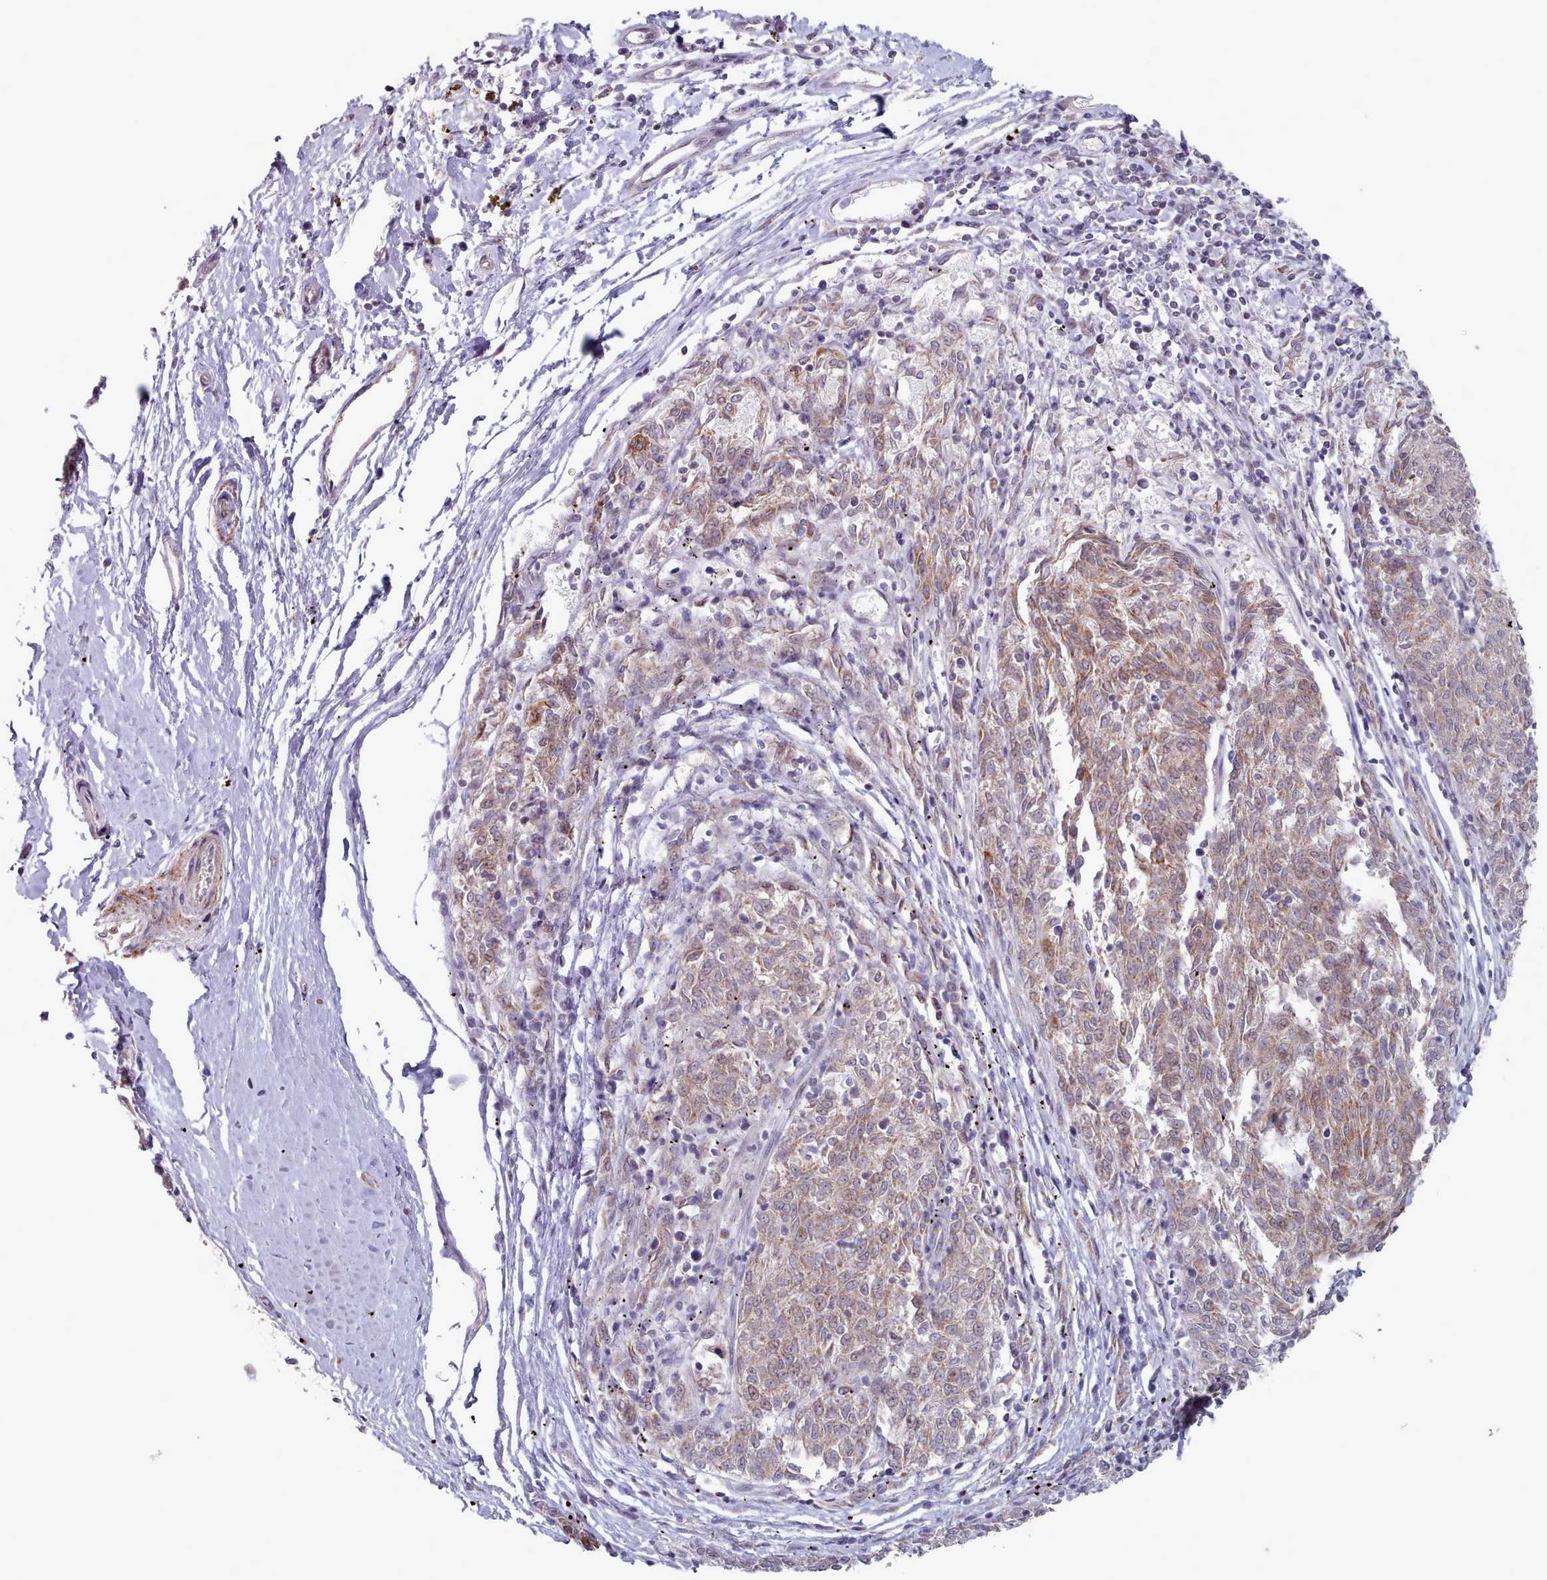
{"staining": {"intensity": "moderate", "quantity": ">75%", "location": "cytoplasmic/membranous"}, "tissue": "melanoma", "cell_type": "Tumor cells", "image_type": "cancer", "snomed": [{"axis": "morphology", "description": "Malignant melanoma, NOS"}, {"axis": "topography", "description": "Skin"}], "caption": "DAB immunohistochemical staining of malignant melanoma exhibits moderate cytoplasmic/membranous protein expression in approximately >75% of tumor cells. The protein is stained brown, and the nuclei are stained in blue (DAB IHC with brightfield microscopy, high magnification).", "gene": "TRARG1", "patient": {"sex": "female", "age": 72}}